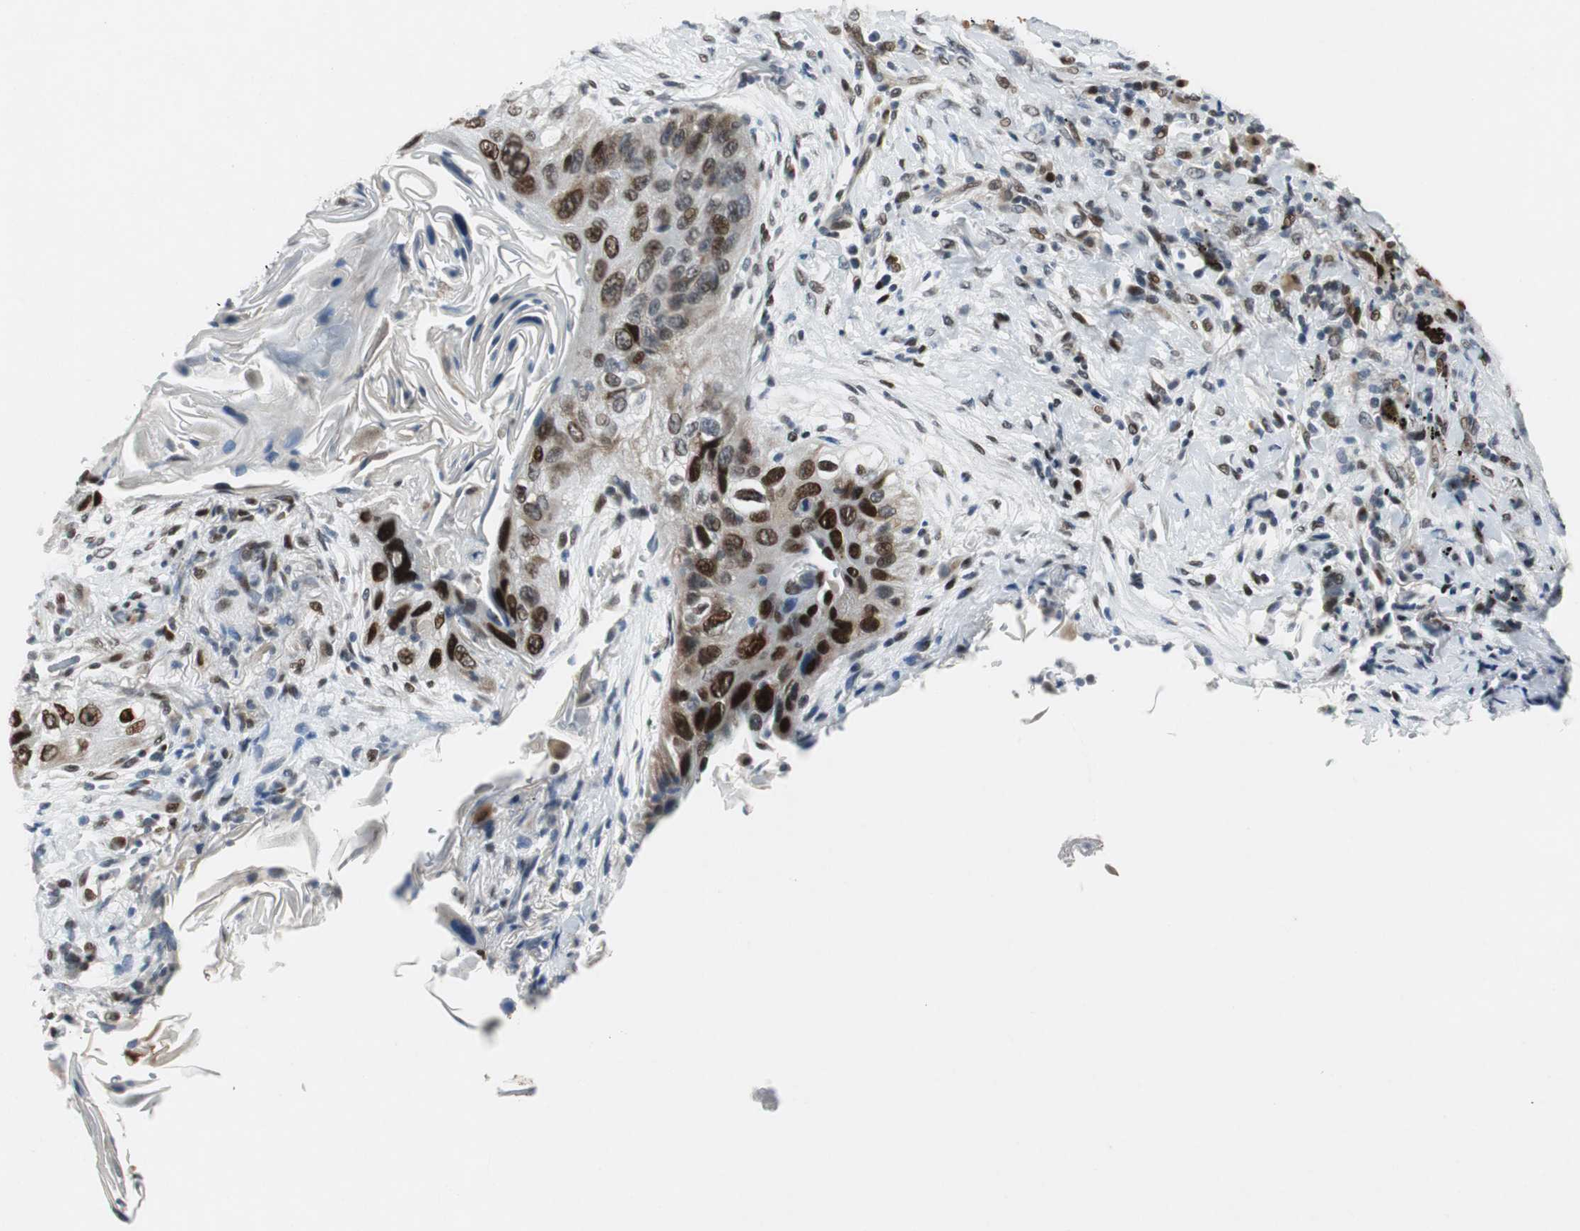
{"staining": {"intensity": "strong", "quantity": ">75%", "location": "nuclear"}, "tissue": "lung cancer", "cell_type": "Tumor cells", "image_type": "cancer", "snomed": [{"axis": "morphology", "description": "Squamous cell carcinoma, NOS"}, {"axis": "topography", "description": "Lung"}], "caption": "This is an image of immunohistochemistry staining of lung cancer (squamous cell carcinoma), which shows strong expression in the nuclear of tumor cells.", "gene": "AJUBA", "patient": {"sex": "female", "age": 67}}